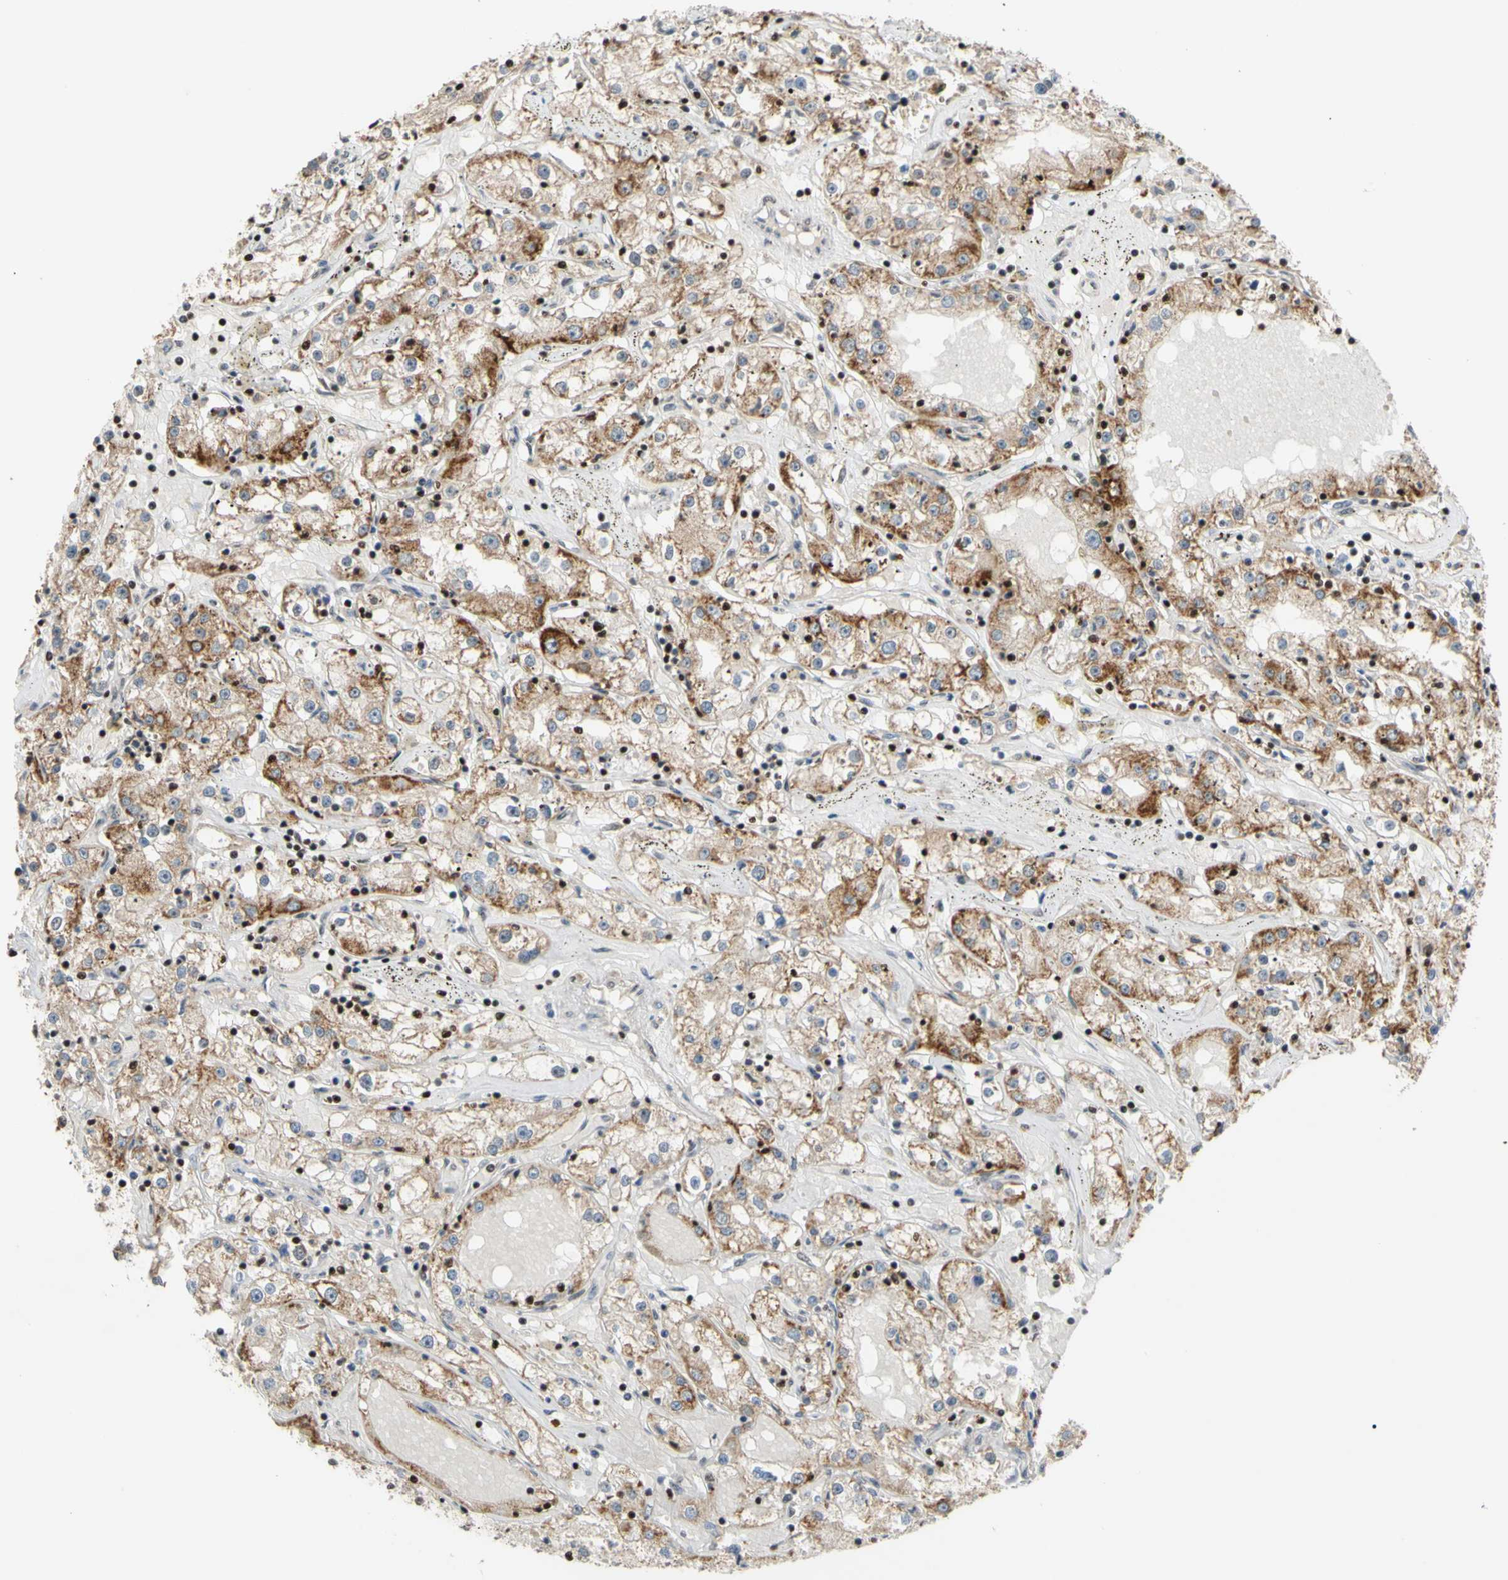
{"staining": {"intensity": "moderate", "quantity": ">75%", "location": "cytoplasmic/membranous"}, "tissue": "renal cancer", "cell_type": "Tumor cells", "image_type": "cancer", "snomed": [{"axis": "morphology", "description": "Adenocarcinoma, NOS"}, {"axis": "topography", "description": "Kidney"}], "caption": "A brown stain highlights moderate cytoplasmic/membranous staining of a protein in renal cancer (adenocarcinoma) tumor cells.", "gene": "SP4", "patient": {"sex": "male", "age": 56}}